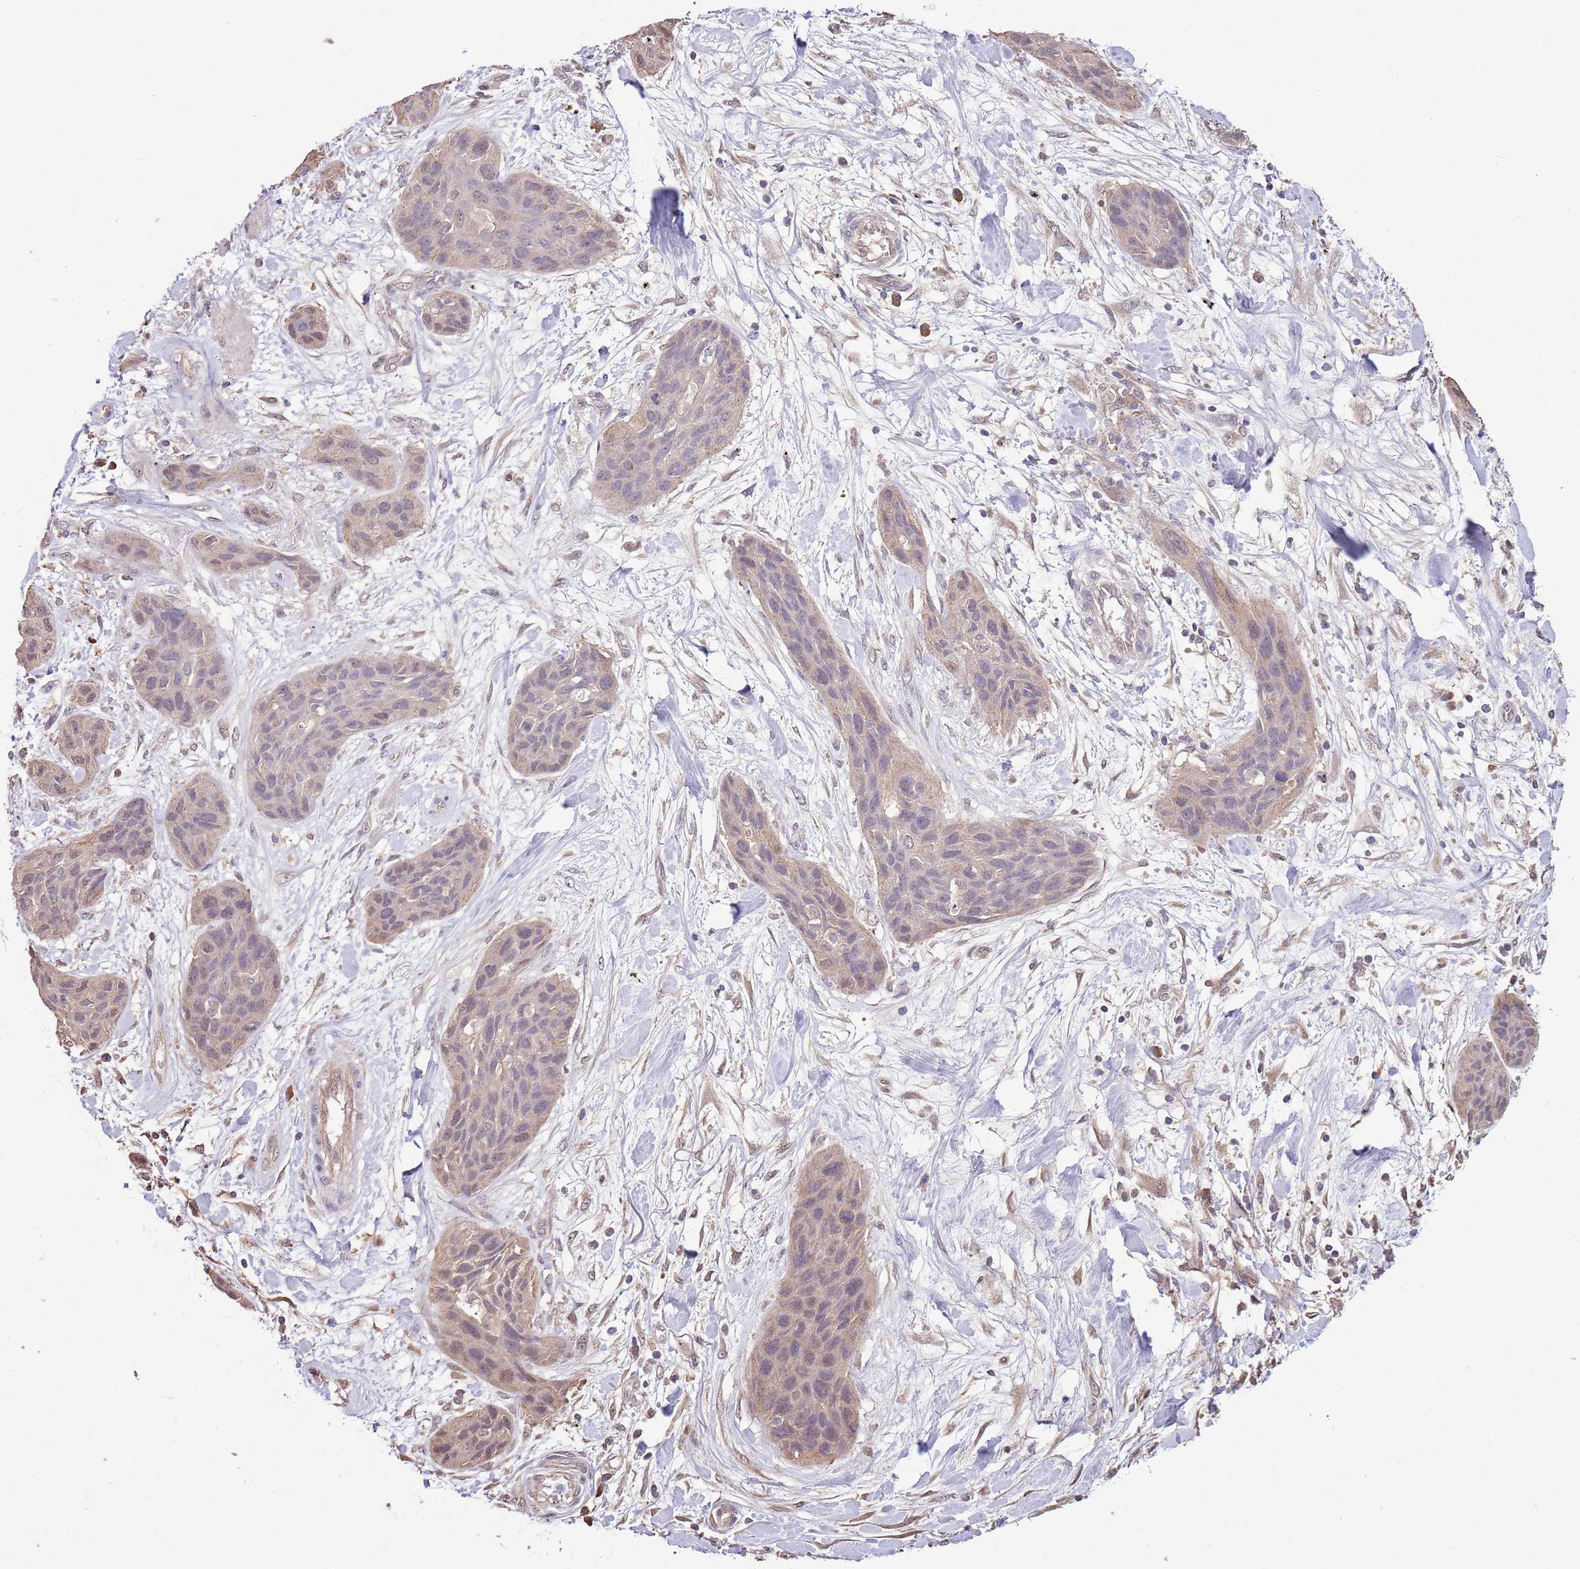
{"staining": {"intensity": "negative", "quantity": "none", "location": "none"}, "tissue": "lung cancer", "cell_type": "Tumor cells", "image_type": "cancer", "snomed": [{"axis": "morphology", "description": "Squamous cell carcinoma, NOS"}, {"axis": "topography", "description": "Lung"}], "caption": "Tumor cells show no significant staining in lung cancer (squamous cell carcinoma). (Brightfield microscopy of DAB immunohistochemistry at high magnification).", "gene": "BBS5", "patient": {"sex": "female", "age": 70}}